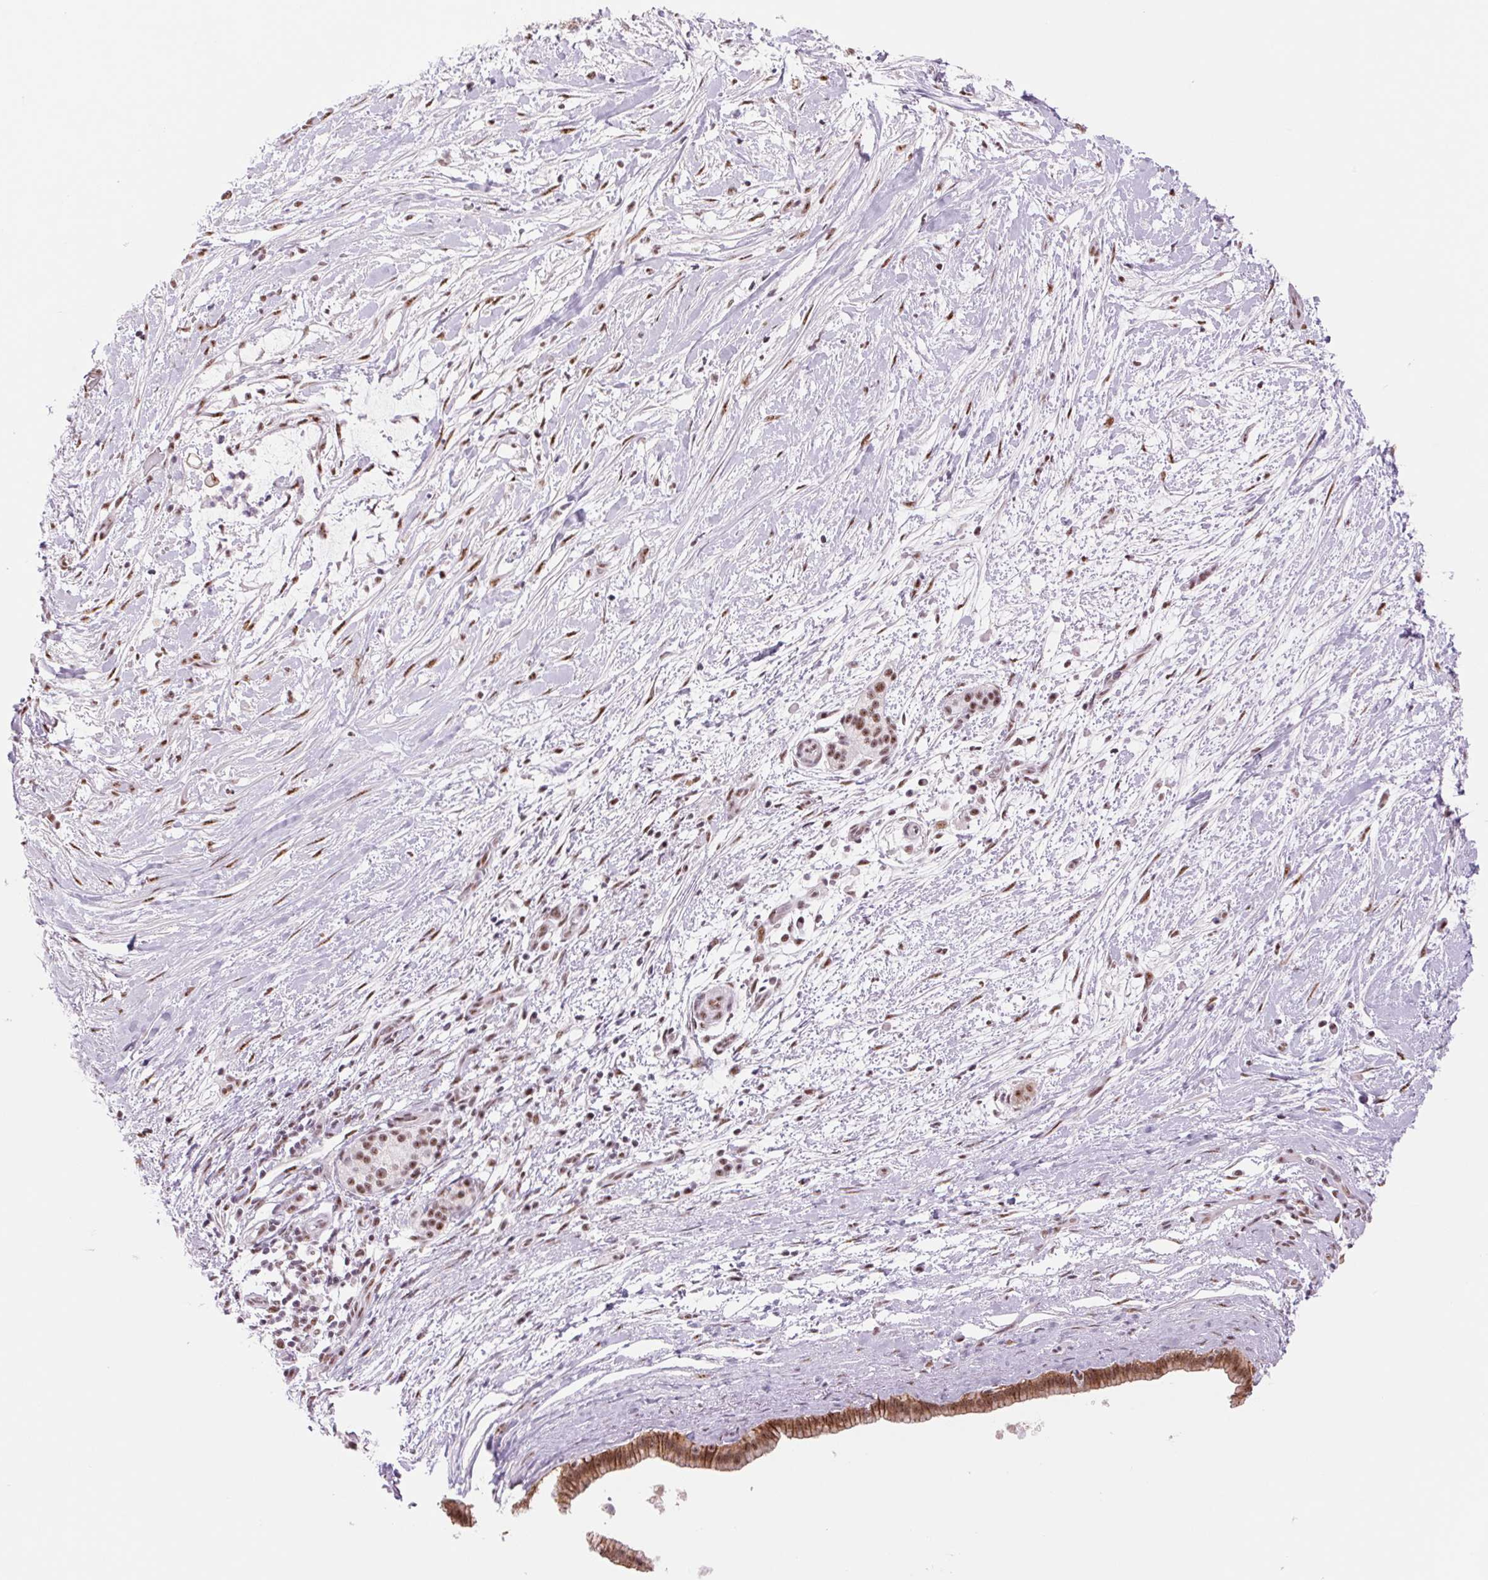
{"staining": {"intensity": "strong", "quantity": "25%-75%", "location": "nuclear"}, "tissue": "pancreatic cancer", "cell_type": "Tumor cells", "image_type": "cancer", "snomed": [{"axis": "morphology", "description": "Adenocarcinoma, NOS"}, {"axis": "topography", "description": "Pancreas"}], "caption": "Immunohistochemistry (IHC) image of pancreatic cancer (adenocarcinoma) stained for a protein (brown), which displays high levels of strong nuclear staining in approximately 25%-75% of tumor cells.", "gene": "ZC3H14", "patient": {"sex": "female", "age": 69}}